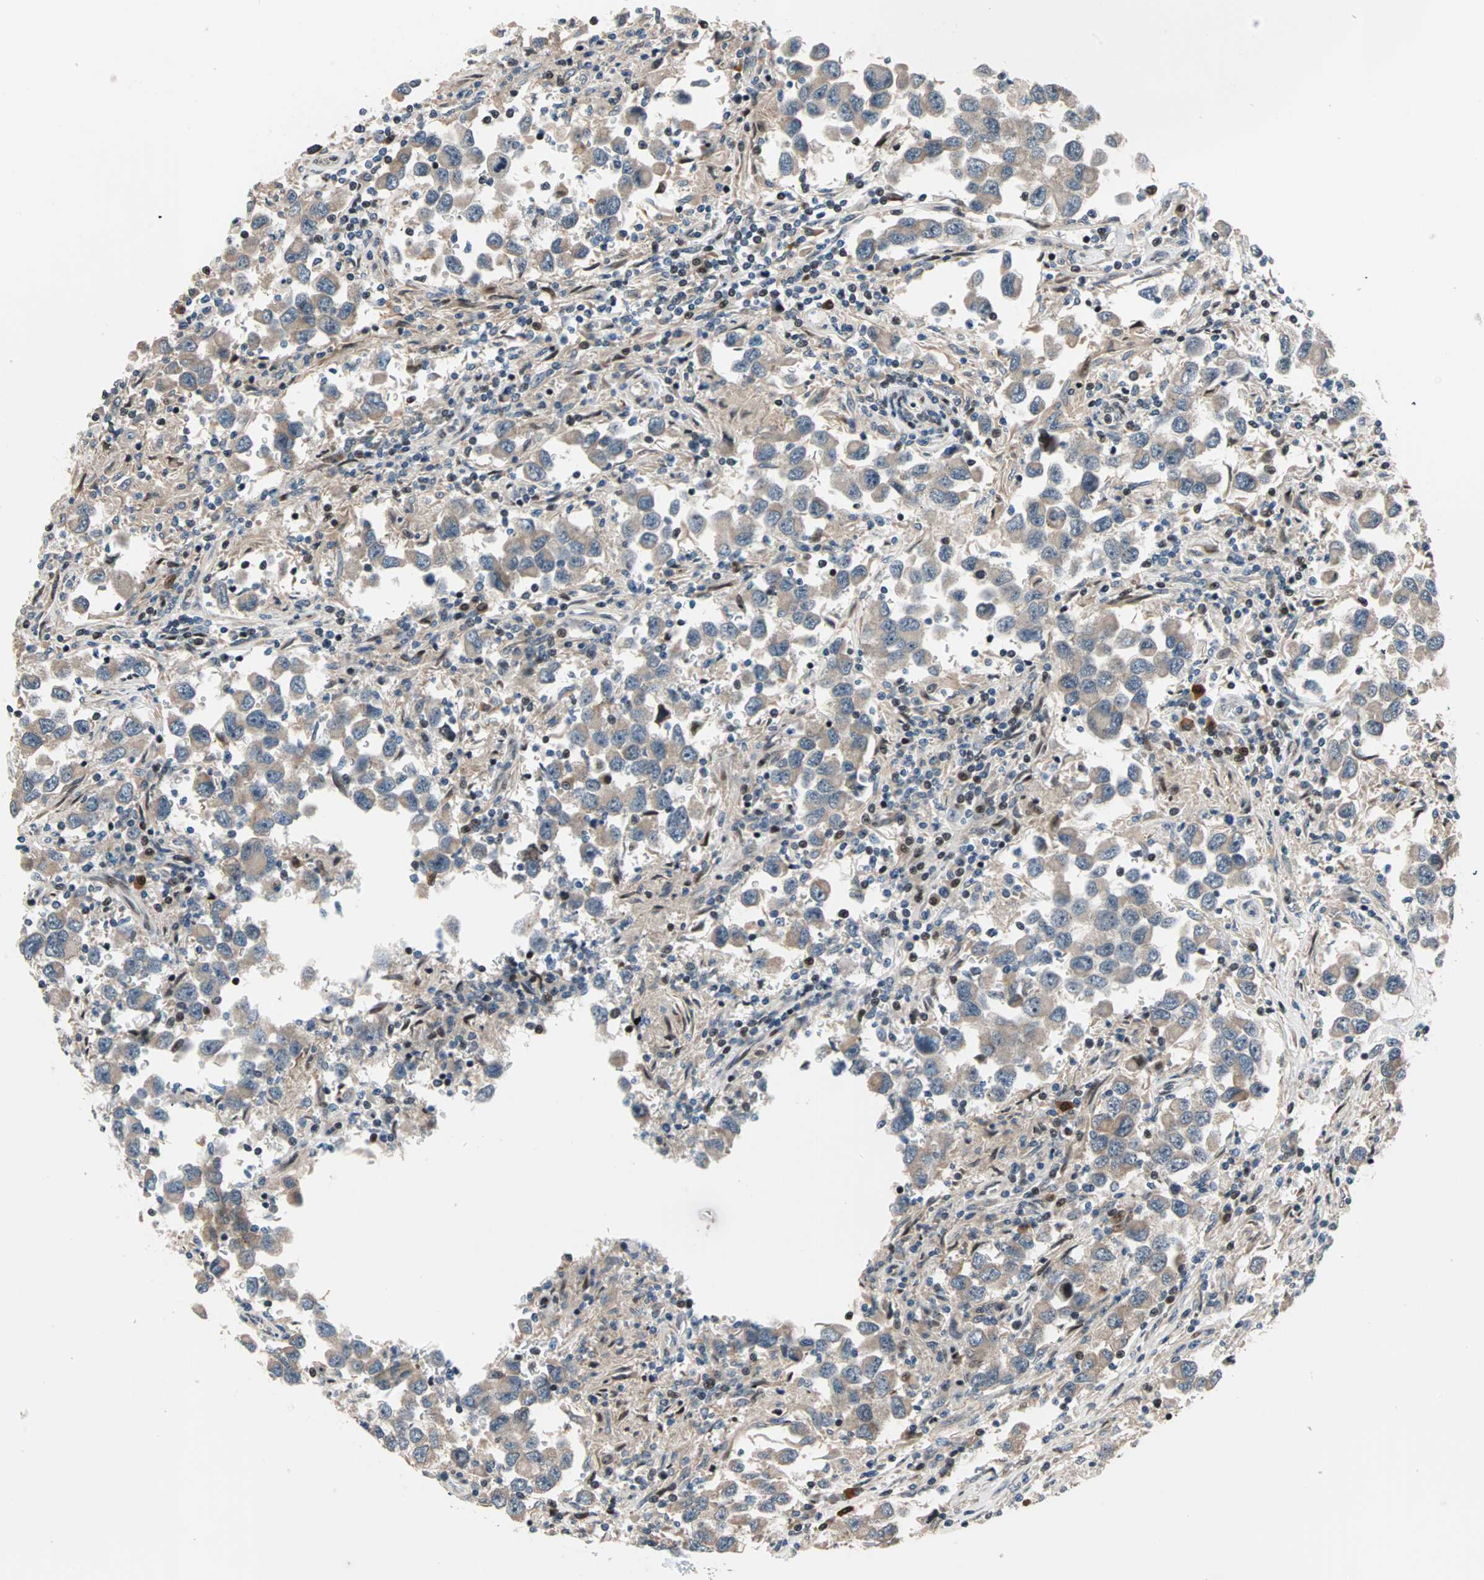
{"staining": {"intensity": "weak", "quantity": ">75%", "location": "cytoplasmic/membranous"}, "tissue": "testis cancer", "cell_type": "Tumor cells", "image_type": "cancer", "snomed": [{"axis": "morphology", "description": "Carcinoma, Embryonal, NOS"}, {"axis": "topography", "description": "Testis"}], "caption": "Immunohistochemistry (IHC) staining of embryonal carcinoma (testis), which exhibits low levels of weak cytoplasmic/membranous staining in approximately >75% of tumor cells indicating weak cytoplasmic/membranous protein positivity. The staining was performed using DAB (3,3'-diaminobenzidine) (brown) for protein detection and nuclei were counterstained in hematoxylin (blue).", "gene": "HECW1", "patient": {"sex": "male", "age": 21}}